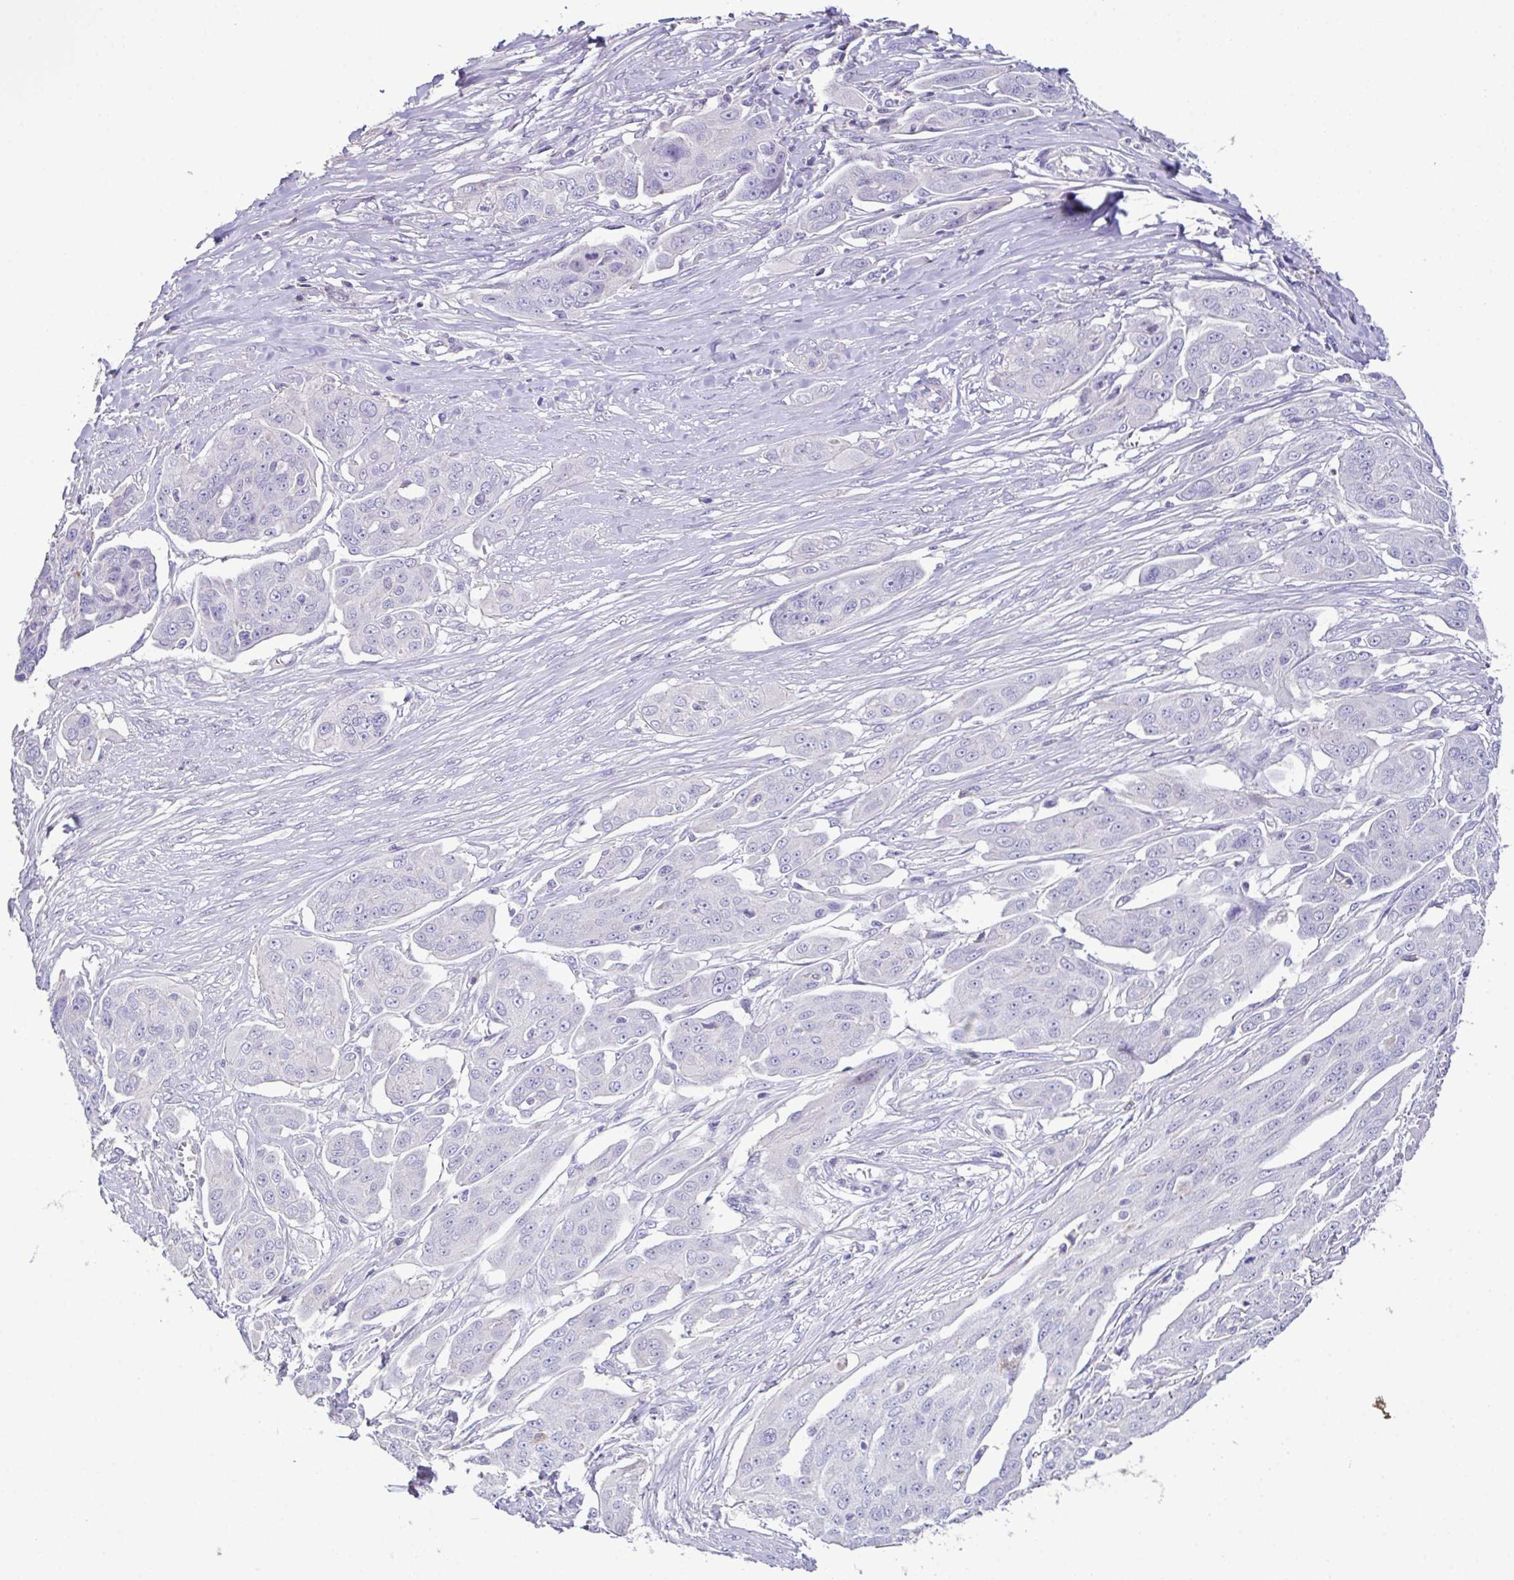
{"staining": {"intensity": "negative", "quantity": "none", "location": "none"}, "tissue": "ovarian cancer", "cell_type": "Tumor cells", "image_type": "cancer", "snomed": [{"axis": "morphology", "description": "Carcinoma, endometroid"}, {"axis": "topography", "description": "Ovary"}], "caption": "Immunohistochemical staining of ovarian cancer shows no significant staining in tumor cells.", "gene": "MARCO", "patient": {"sex": "female", "age": 70}}